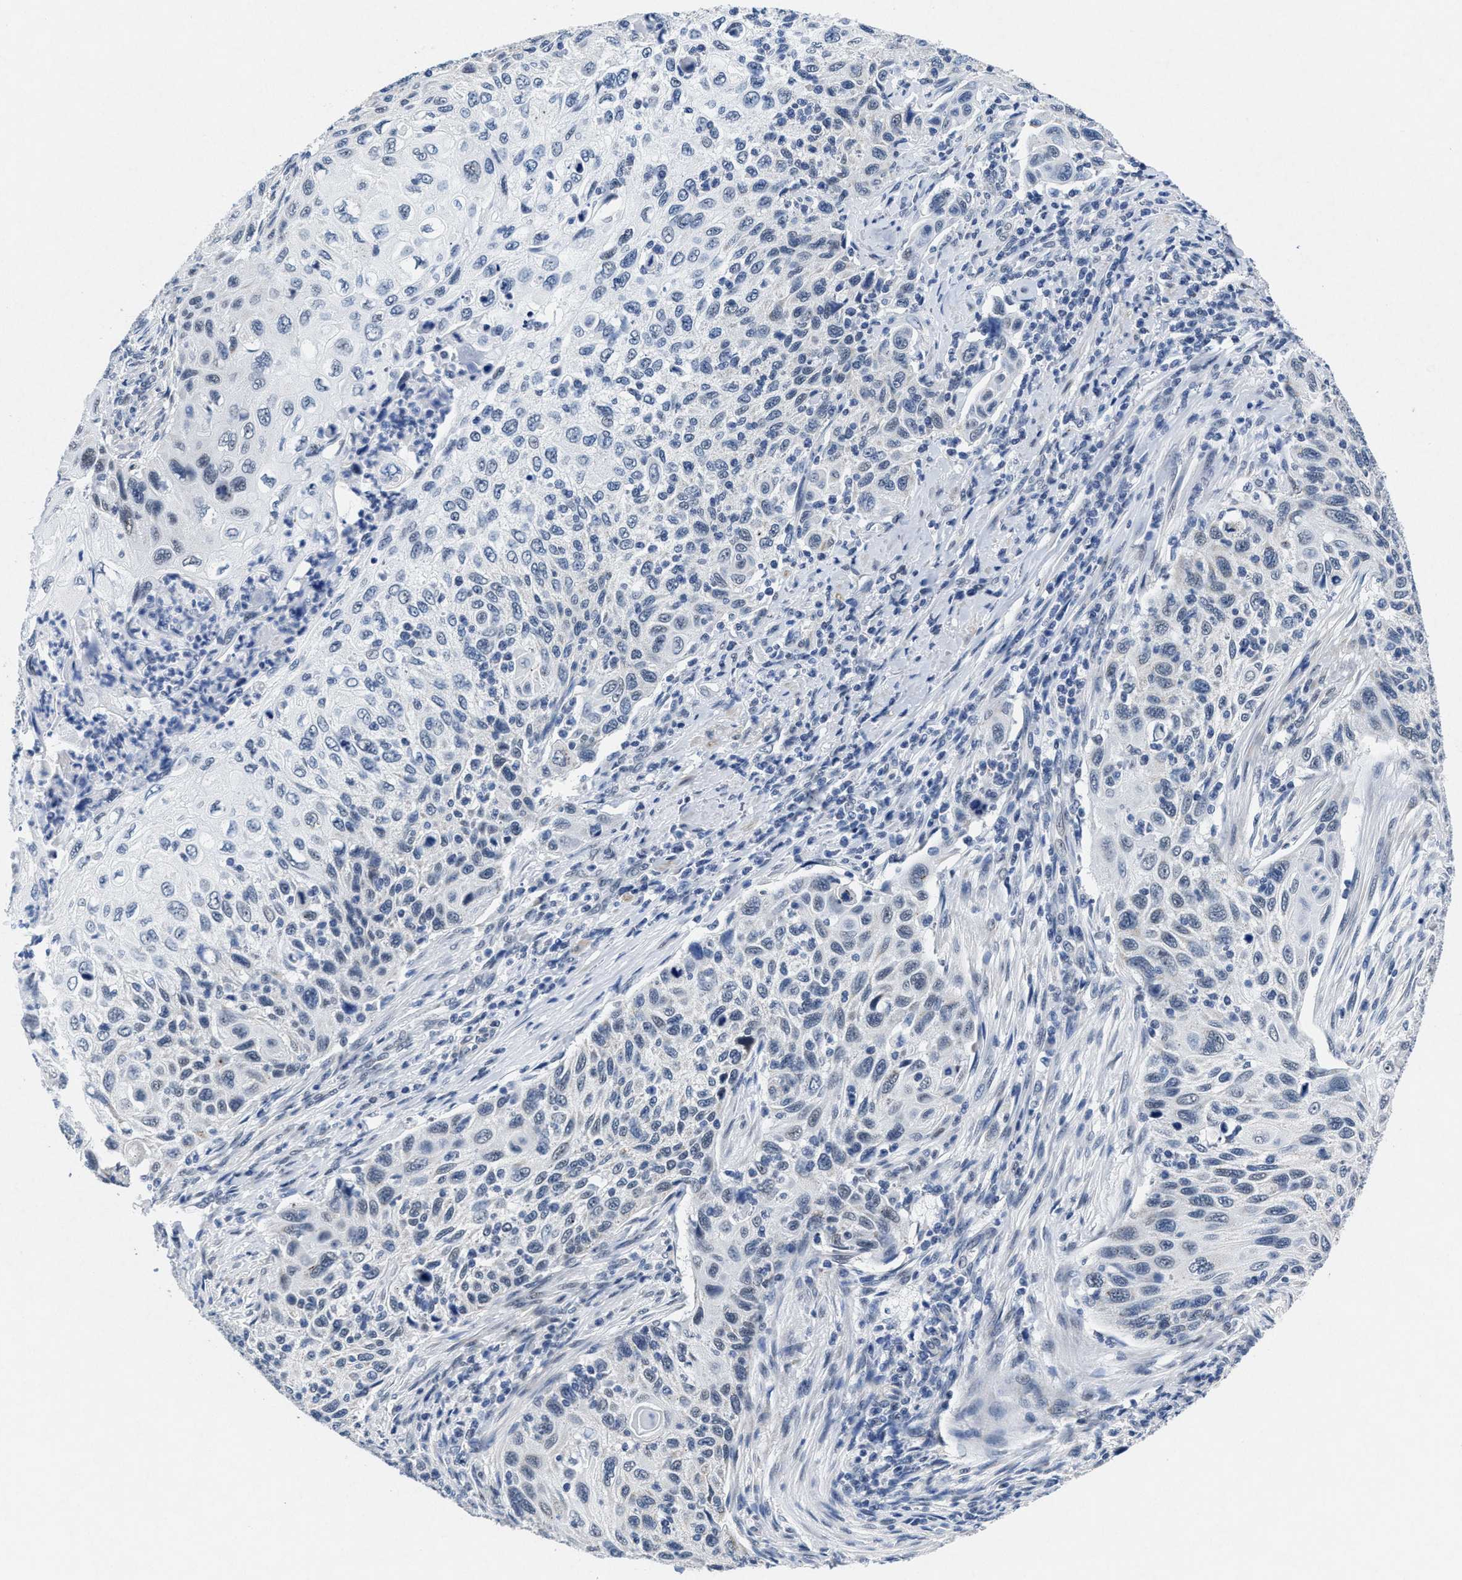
{"staining": {"intensity": "weak", "quantity": "<25%", "location": "cytoplasmic/membranous,nuclear"}, "tissue": "cervical cancer", "cell_type": "Tumor cells", "image_type": "cancer", "snomed": [{"axis": "morphology", "description": "Squamous cell carcinoma, NOS"}, {"axis": "topography", "description": "Cervix"}], "caption": "DAB (3,3'-diaminobenzidine) immunohistochemical staining of cervical squamous cell carcinoma demonstrates no significant positivity in tumor cells.", "gene": "ID3", "patient": {"sex": "female", "age": 70}}